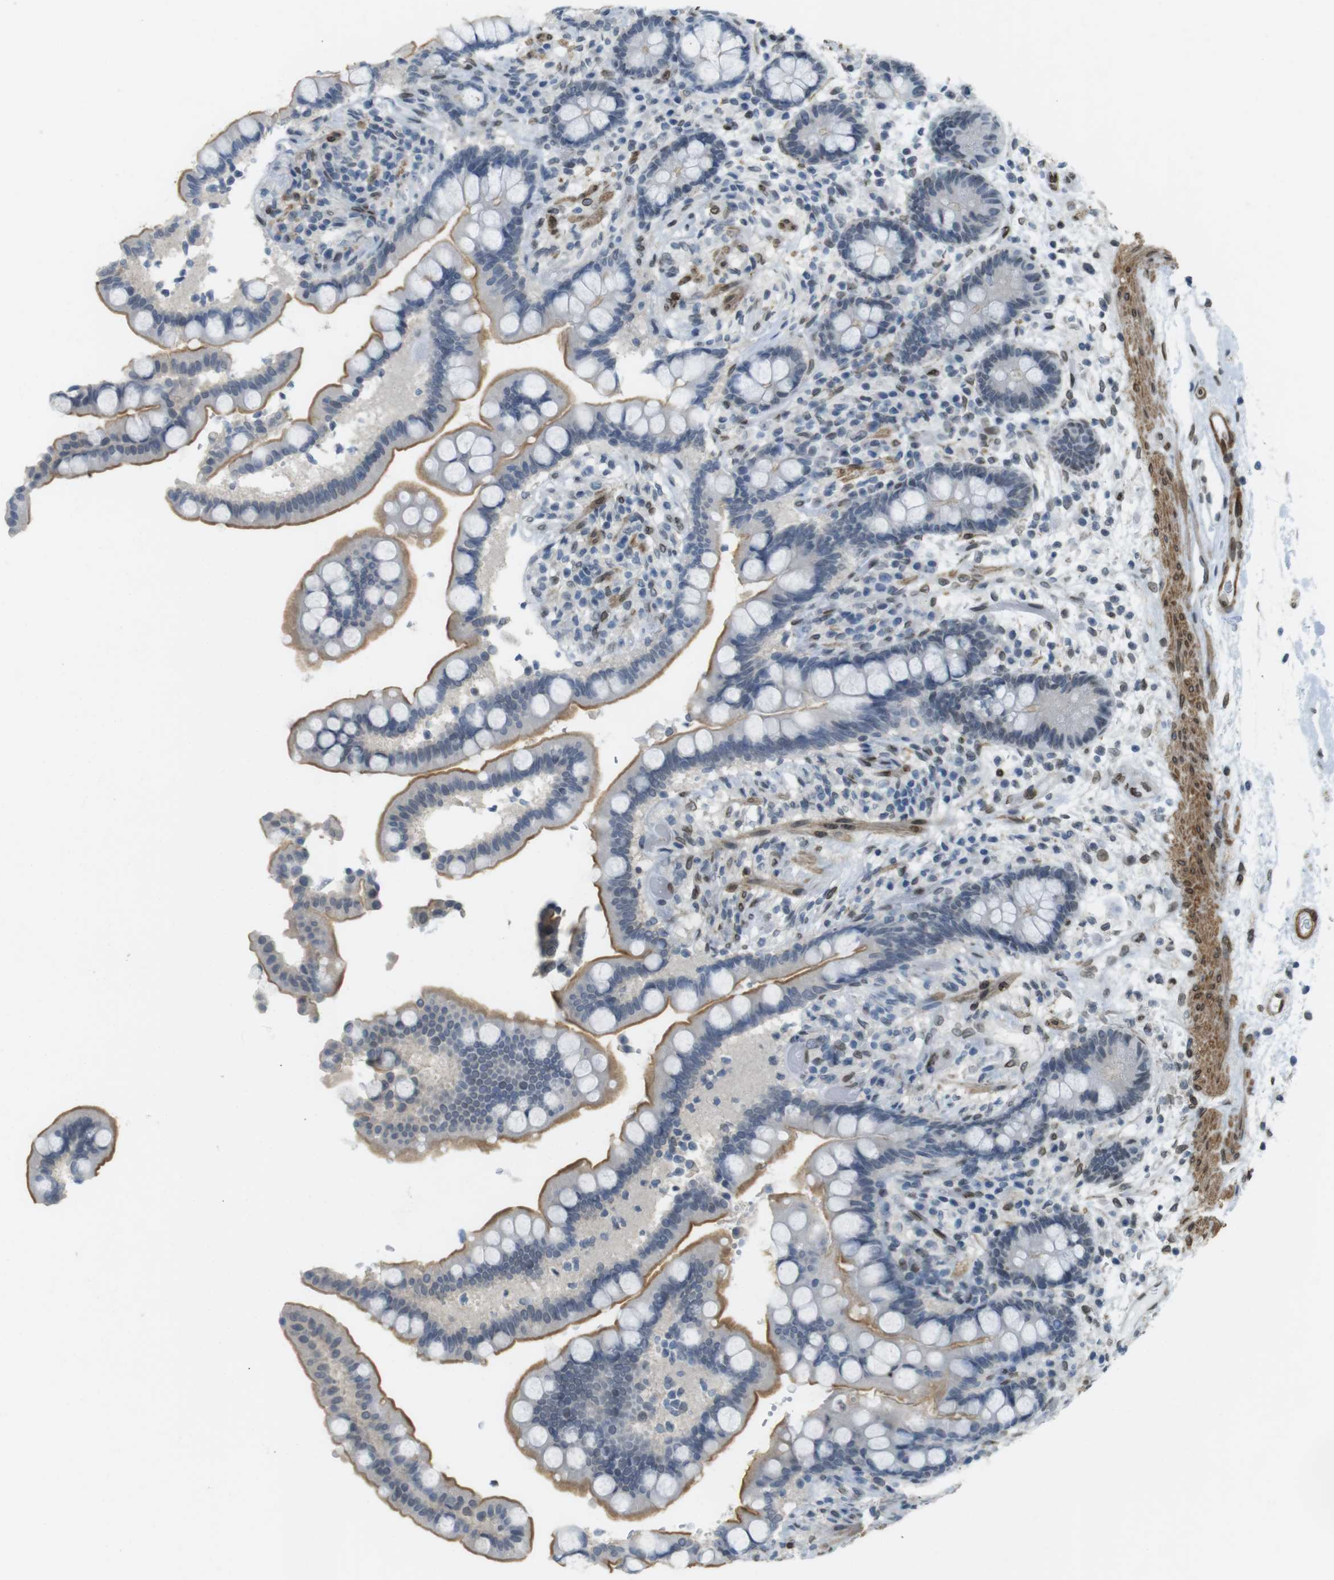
{"staining": {"intensity": "strong", "quantity": "25%-75%", "location": "cytoplasmic/membranous,nuclear"}, "tissue": "colon", "cell_type": "Endothelial cells", "image_type": "normal", "snomed": [{"axis": "morphology", "description": "Normal tissue, NOS"}, {"axis": "topography", "description": "Colon"}], "caption": "Strong cytoplasmic/membranous,nuclear protein positivity is identified in approximately 25%-75% of endothelial cells in colon.", "gene": "ARL6IP6", "patient": {"sex": "male", "age": 73}}